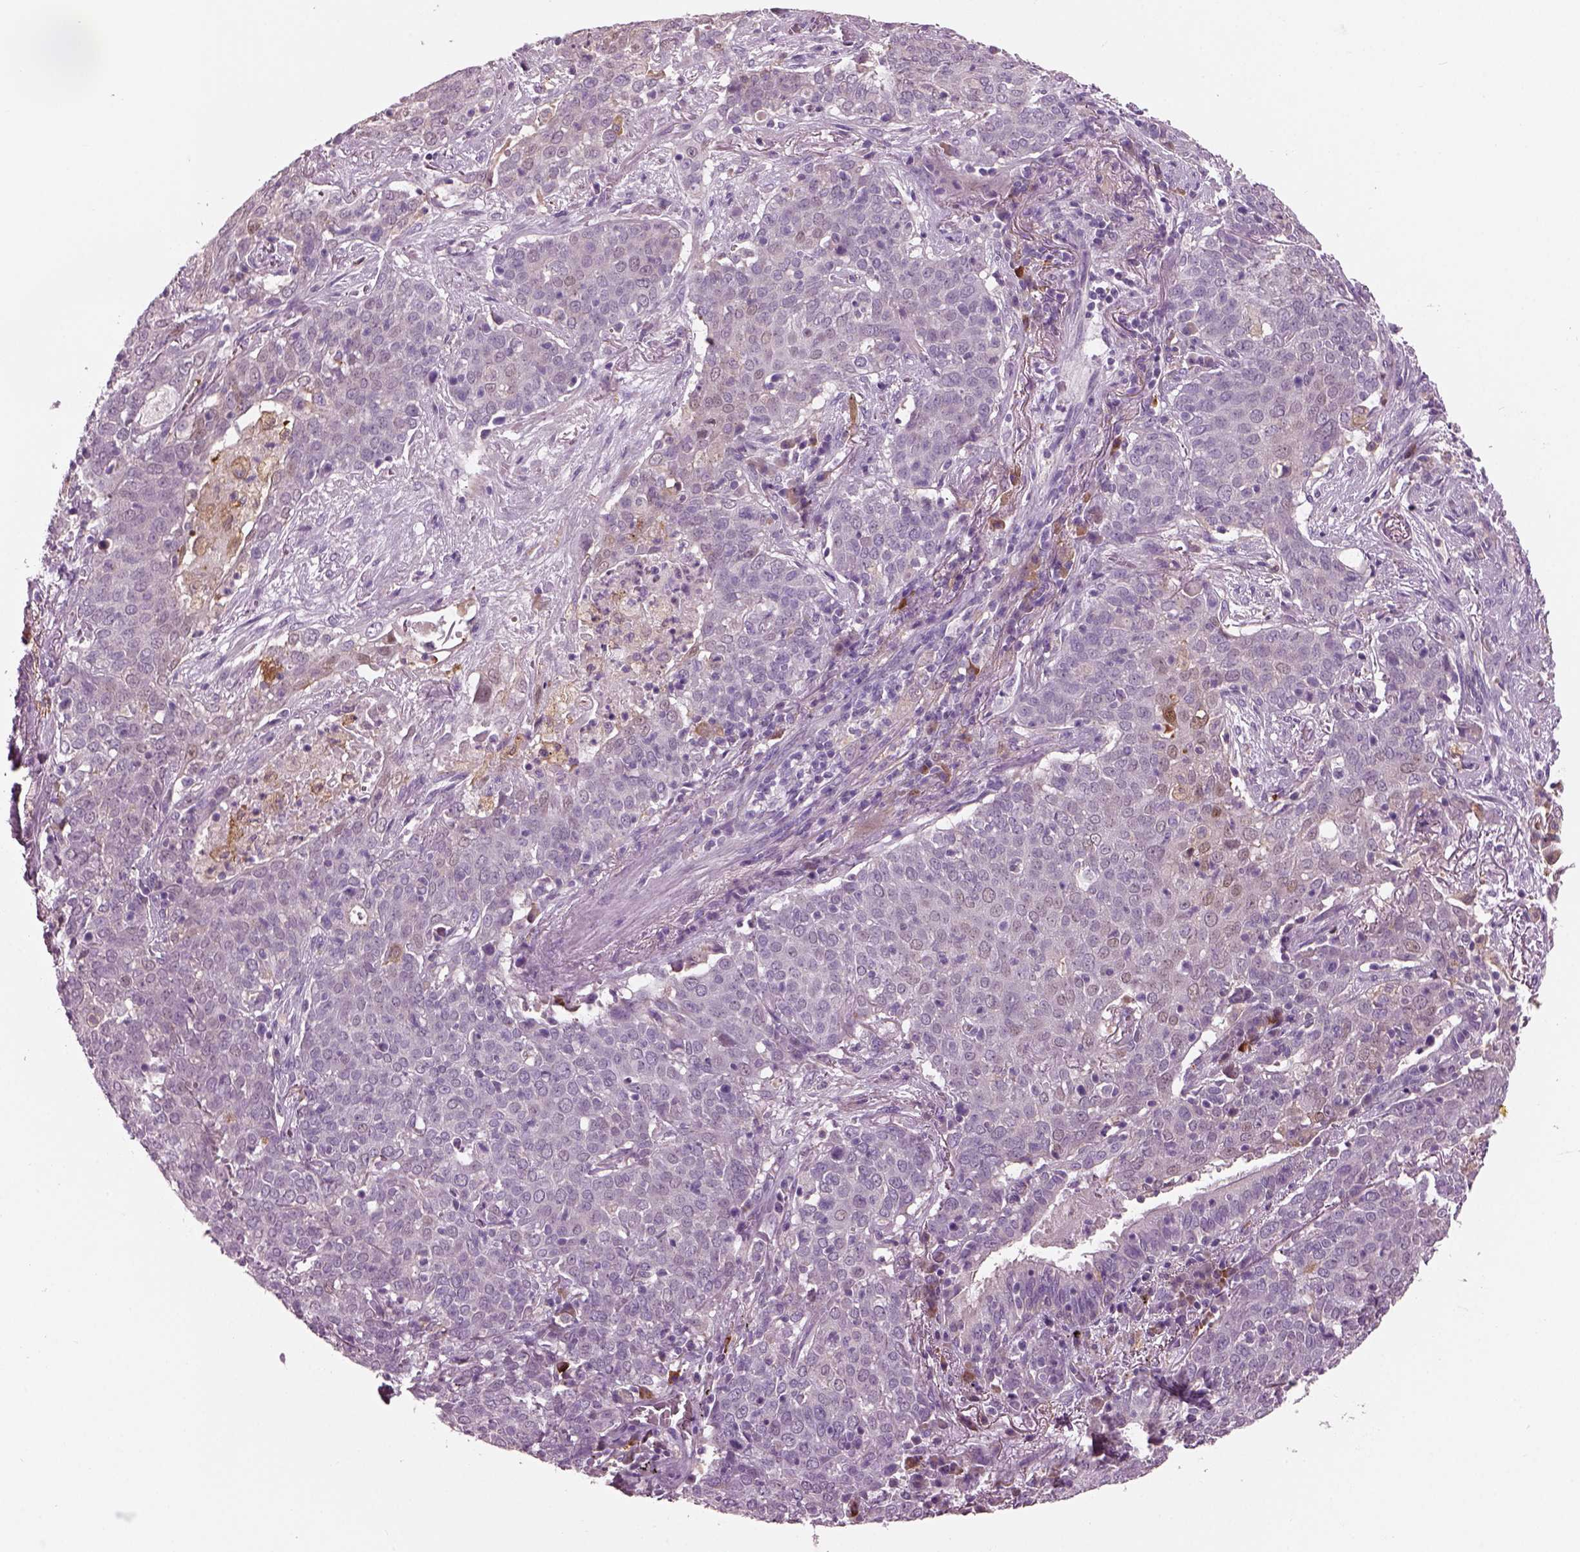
{"staining": {"intensity": "negative", "quantity": "none", "location": "none"}, "tissue": "lung cancer", "cell_type": "Tumor cells", "image_type": "cancer", "snomed": [{"axis": "morphology", "description": "Squamous cell carcinoma, NOS"}, {"axis": "topography", "description": "Lung"}], "caption": "IHC histopathology image of neoplastic tissue: human squamous cell carcinoma (lung) stained with DAB (3,3'-diaminobenzidine) demonstrates no significant protein staining in tumor cells.", "gene": "ADGRG5", "patient": {"sex": "male", "age": 82}}